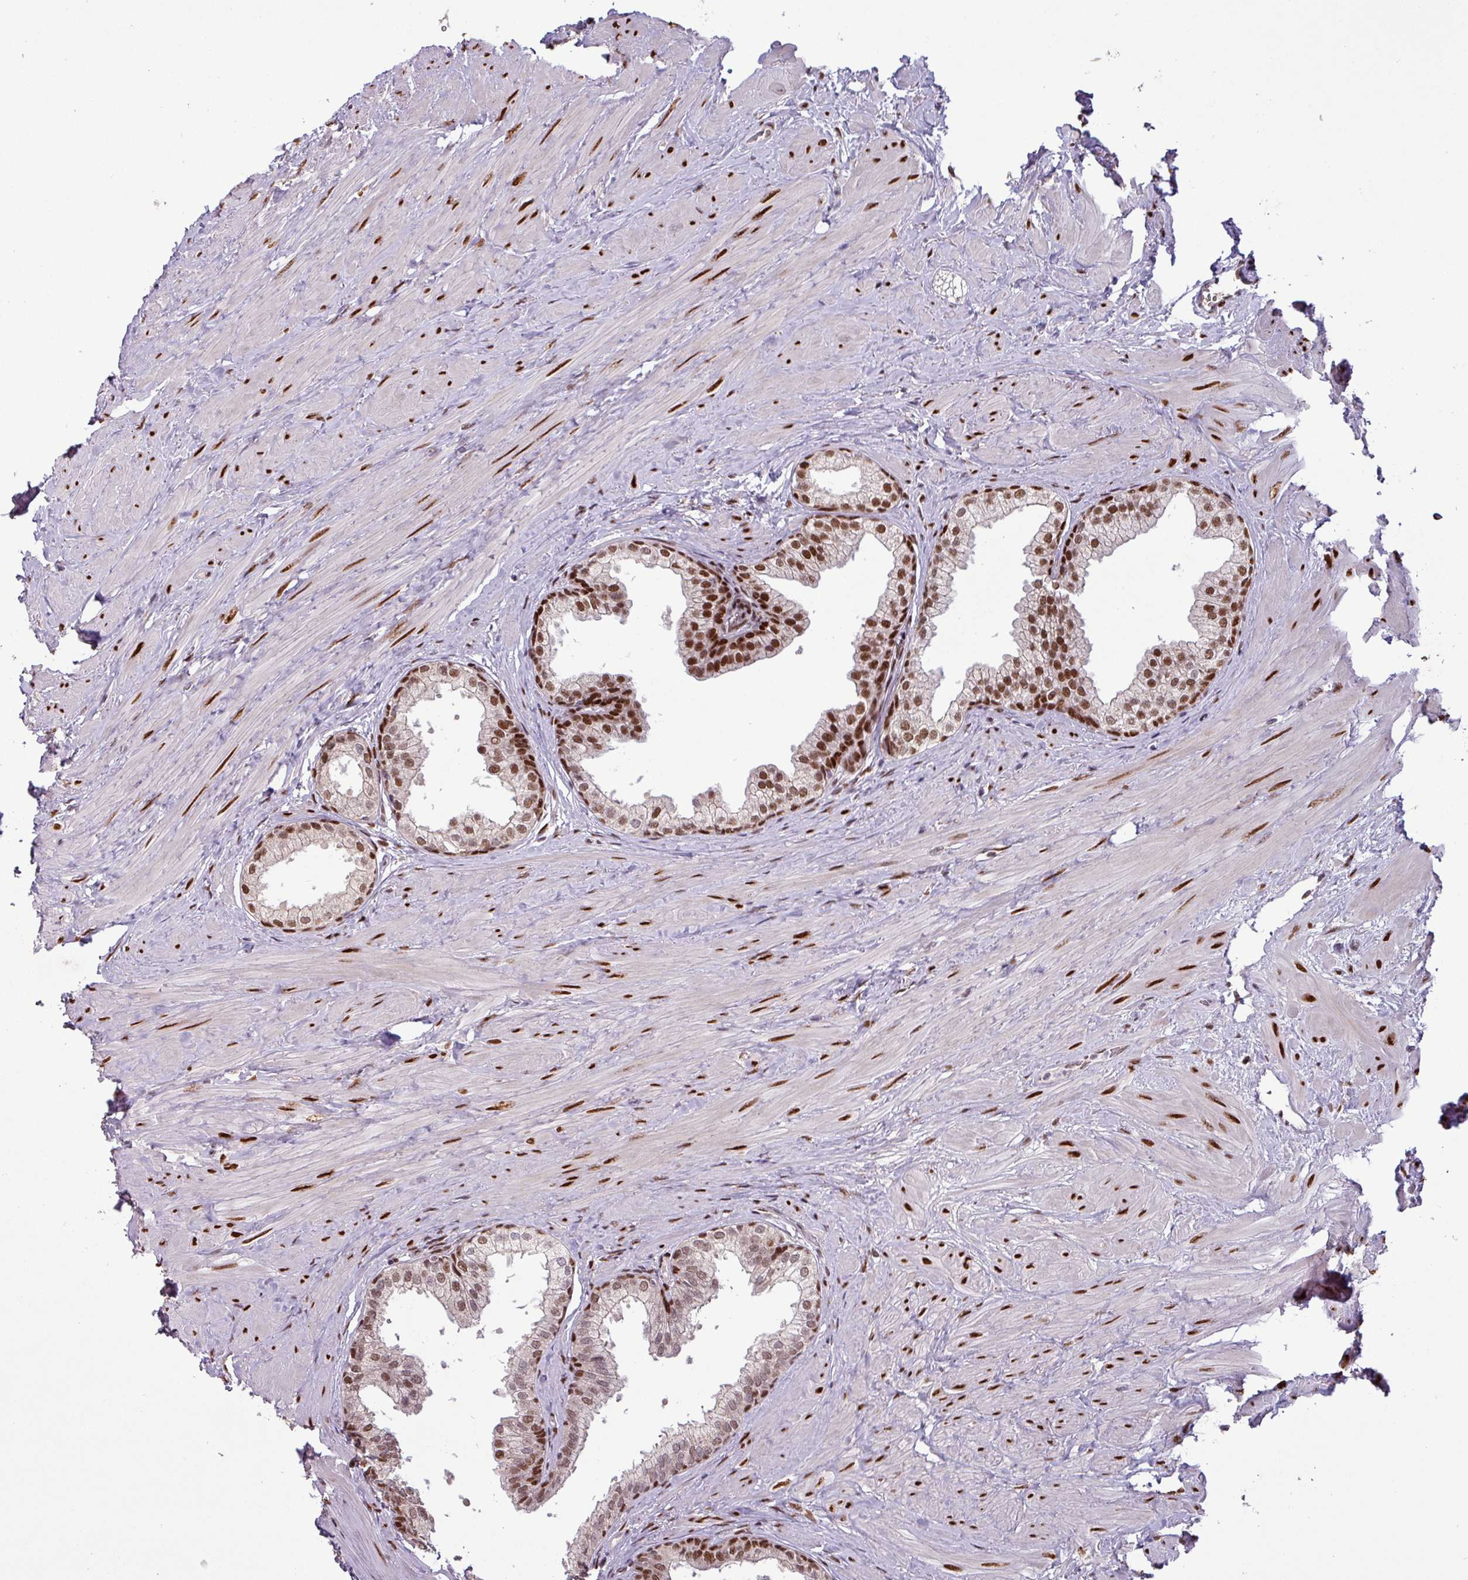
{"staining": {"intensity": "strong", "quantity": ">75%", "location": "nuclear"}, "tissue": "prostate", "cell_type": "Glandular cells", "image_type": "normal", "snomed": [{"axis": "morphology", "description": "Normal tissue, NOS"}, {"axis": "topography", "description": "Prostate"}], "caption": "This micrograph displays benign prostate stained with IHC to label a protein in brown. The nuclear of glandular cells show strong positivity for the protein. Nuclei are counter-stained blue.", "gene": "IRF2BPL", "patient": {"sex": "male", "age": 48}}